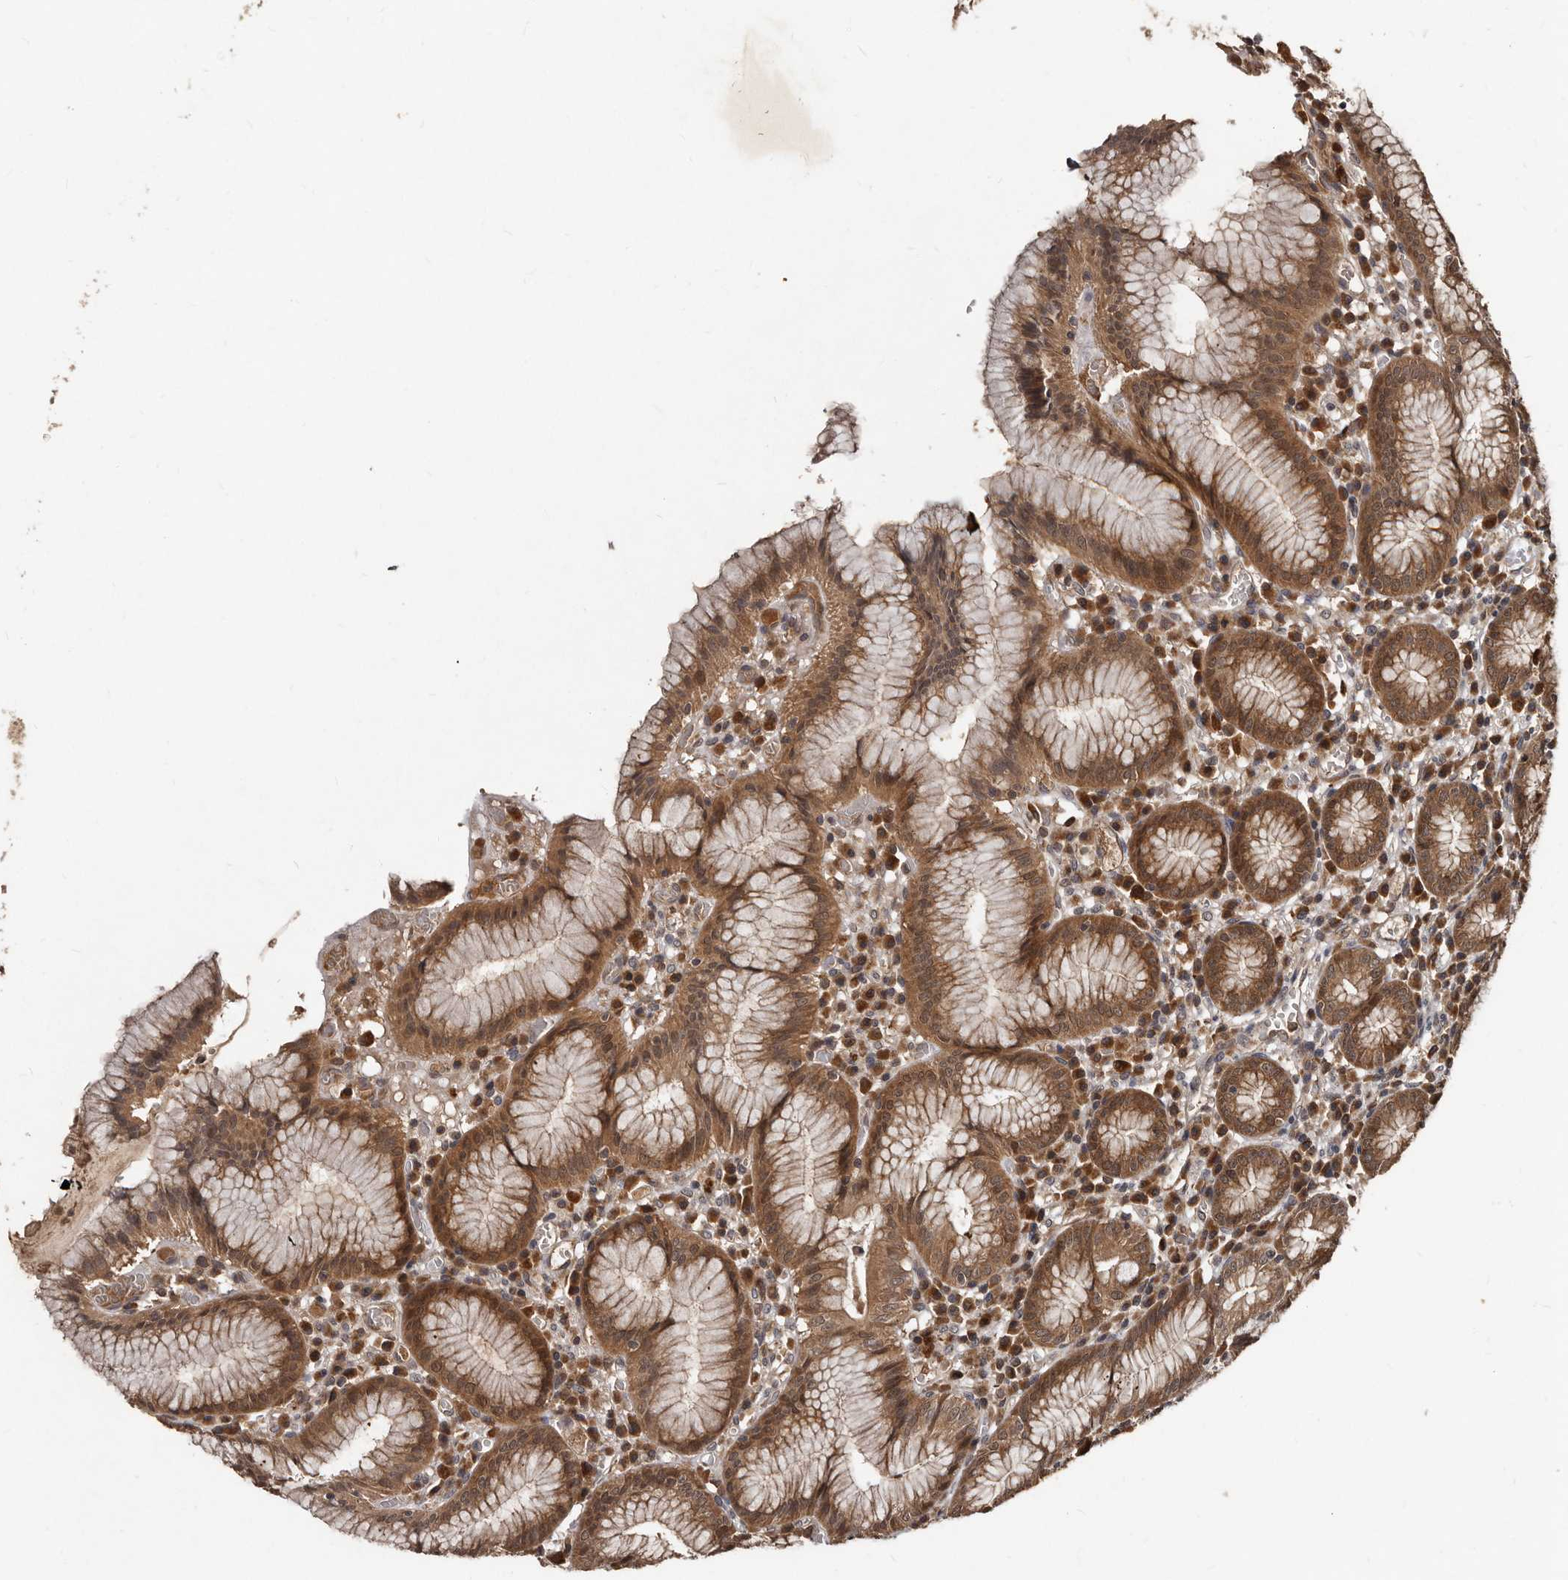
{"staining": {"intensity": "strong", "quantity": ">75%", "location": "cytoplasmic/membranous"}, "tissue": "stomach", "cell_type": "Glandular cells", "image_type": "normal", "snomed": [{"axis": "morphology", "description": "Normal tissue, NOS"}, {"axis": "topography", "description": "Stomach"}], "caption": "Normal stomach demonstrates strong cytoplasmic/membranous positivity in approximately >75% of glandular cells.", "gene": "PMVK", "patient": {"sex": "male", "age": 55}}